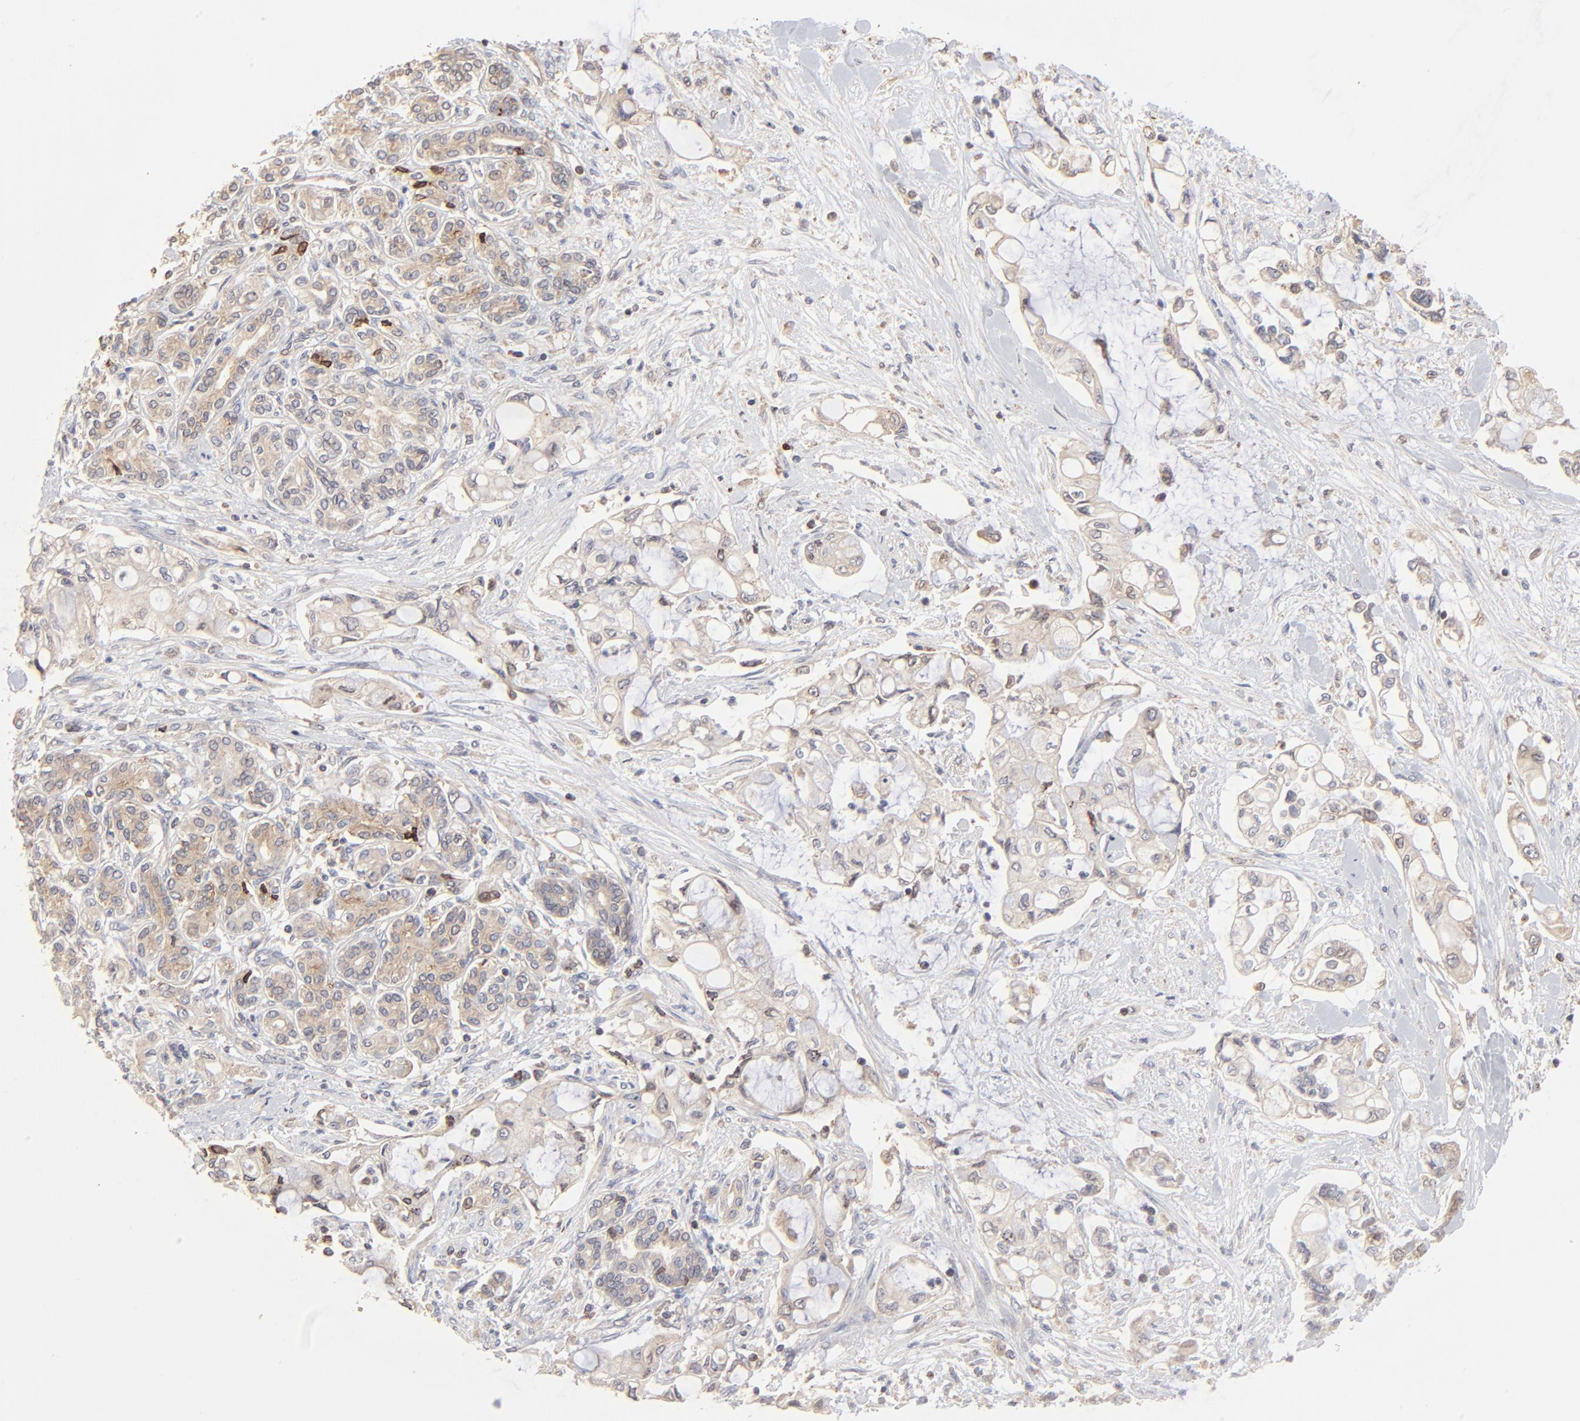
{"staining": {"intensity": "weak", "quantity": "25%-75%", "location": "cytoplasmic/membranous"}, "tissue": "pancreatic cancer", "cell_type": "Tumor cells", "image_type": "cancer", "snomed": [{"axis": "morphology", "description": "Adenocarcinoma, NOS"}, {"axis": "topography", "description": "Pancreas"}], "caption": "Pancreatic adenocarcinoma stained for a protein (brown) shows weak cytoplasmic/membranous positive positivity in approximately 25%-75% of tumor cells.", "gene": "RNF213", "patient": {"sex": "female", "age": 70}}